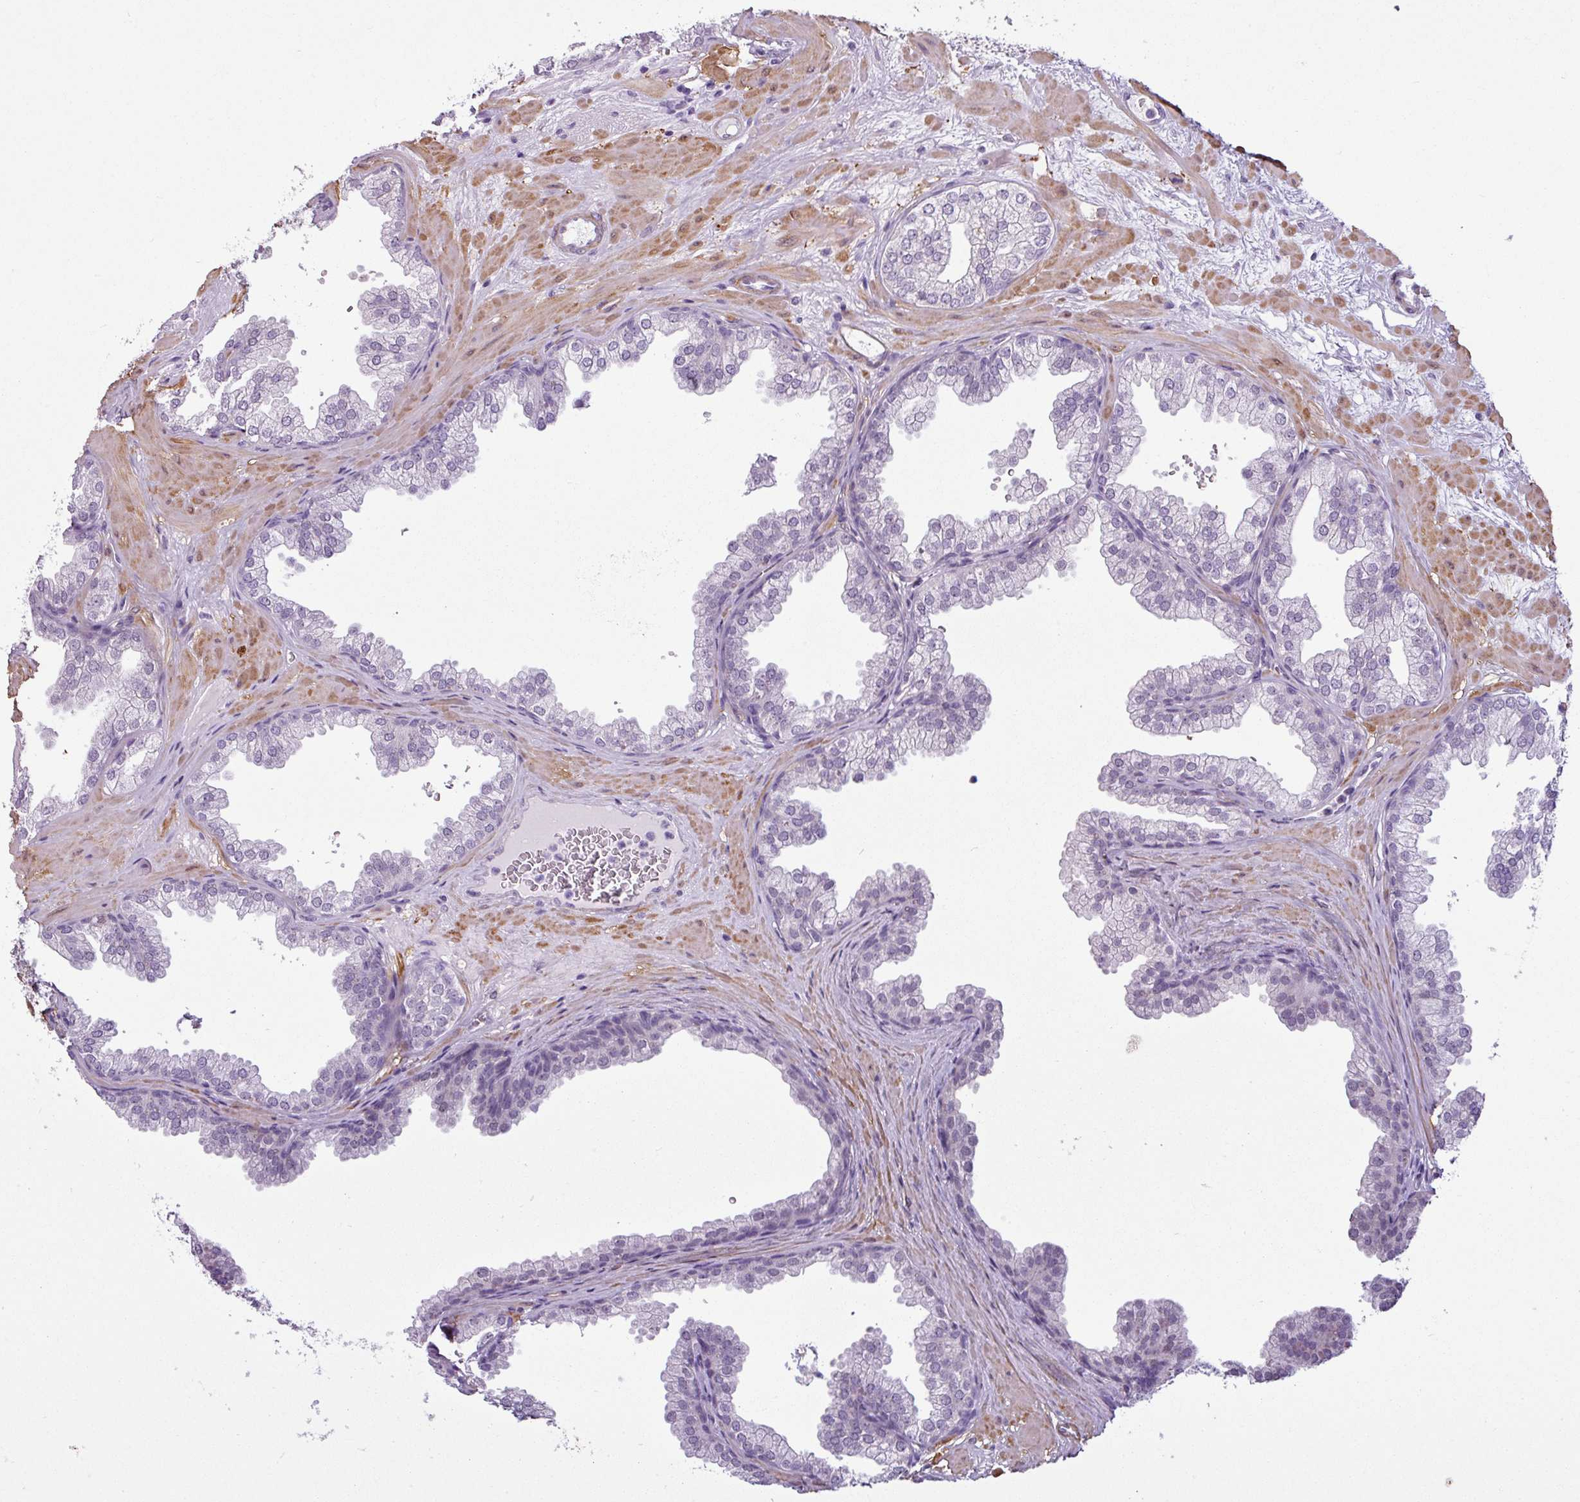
{"staining": {"intensity": "negative", "quantity": "none", "location": "none"}, "tissue": "prostate", "cell_type": "Glandular cells", "image_type": "normal", "snomed": [{"axis": "morphology", "description": "Normal tissue, NOS"}, {"axis": "topography", "description": "Prostate"}], "caption": "The photomicrograph exhibits no staining of glandular cells in unremarkable prostate. The staining is performed using DAB brown chromogen with nuclei counter-stained in using hematoxylin.", "gene": "ATP10A", "patient": {"sex": "male", "age": 37}}